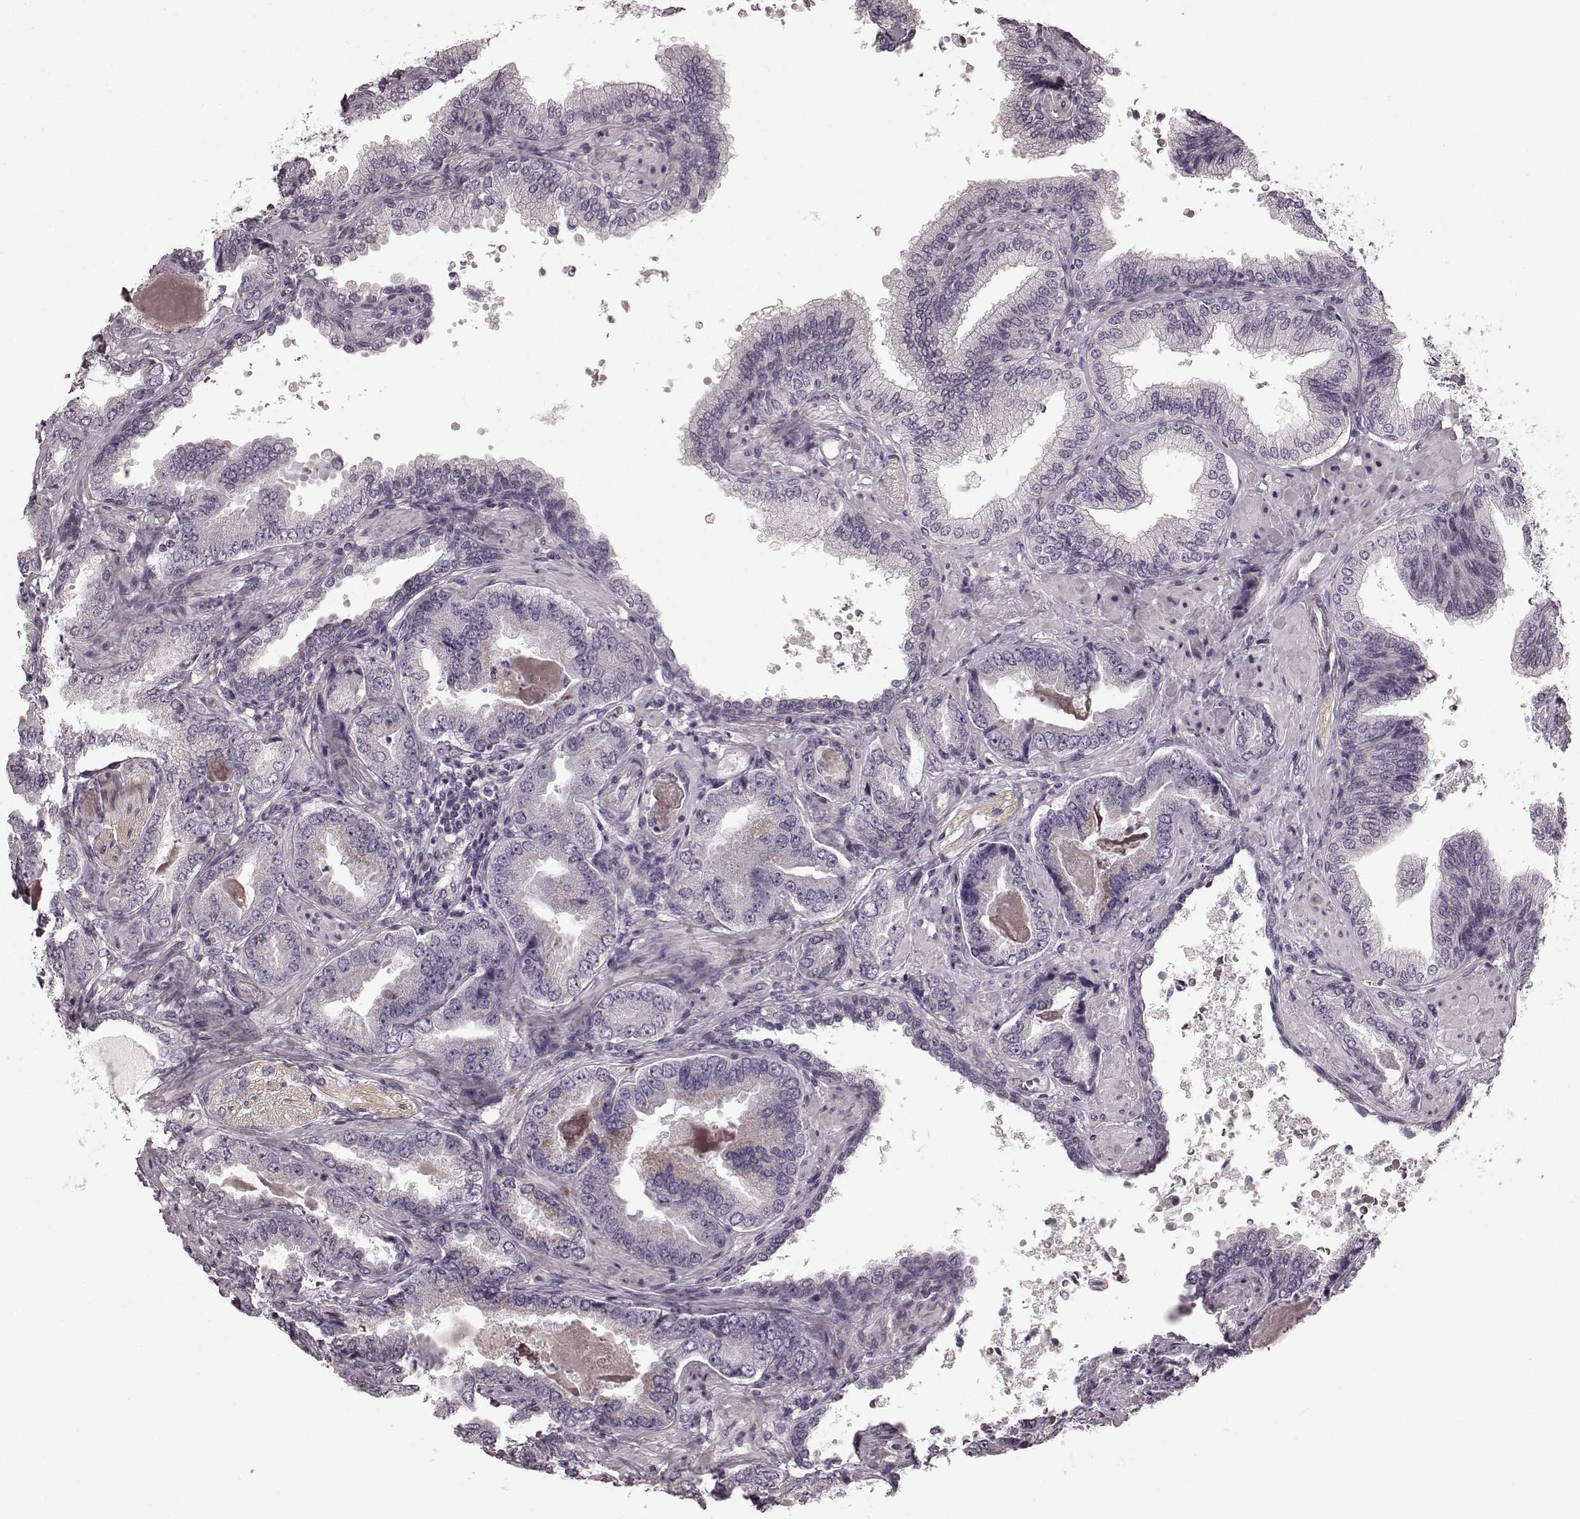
{"staining": {"intensity": "negative", "quantity": "none", "location": "none"}, "tissue": "prostate cancer", "cell_type": "Tumor cells", "image_type": "cancer", "snomed": [{"axis": "morphology", "description": "Adenocarcinoma, NOS"}, {"axis": "topography", "description": "Prostate"}], "caption": "Immunohistochemical staining of human prostate cancer (adenocarcinoma) exhibits no significant positivity in tumor cells.", "gene": "PRKCE", "patient": {"sex": "male", "age": 64}}